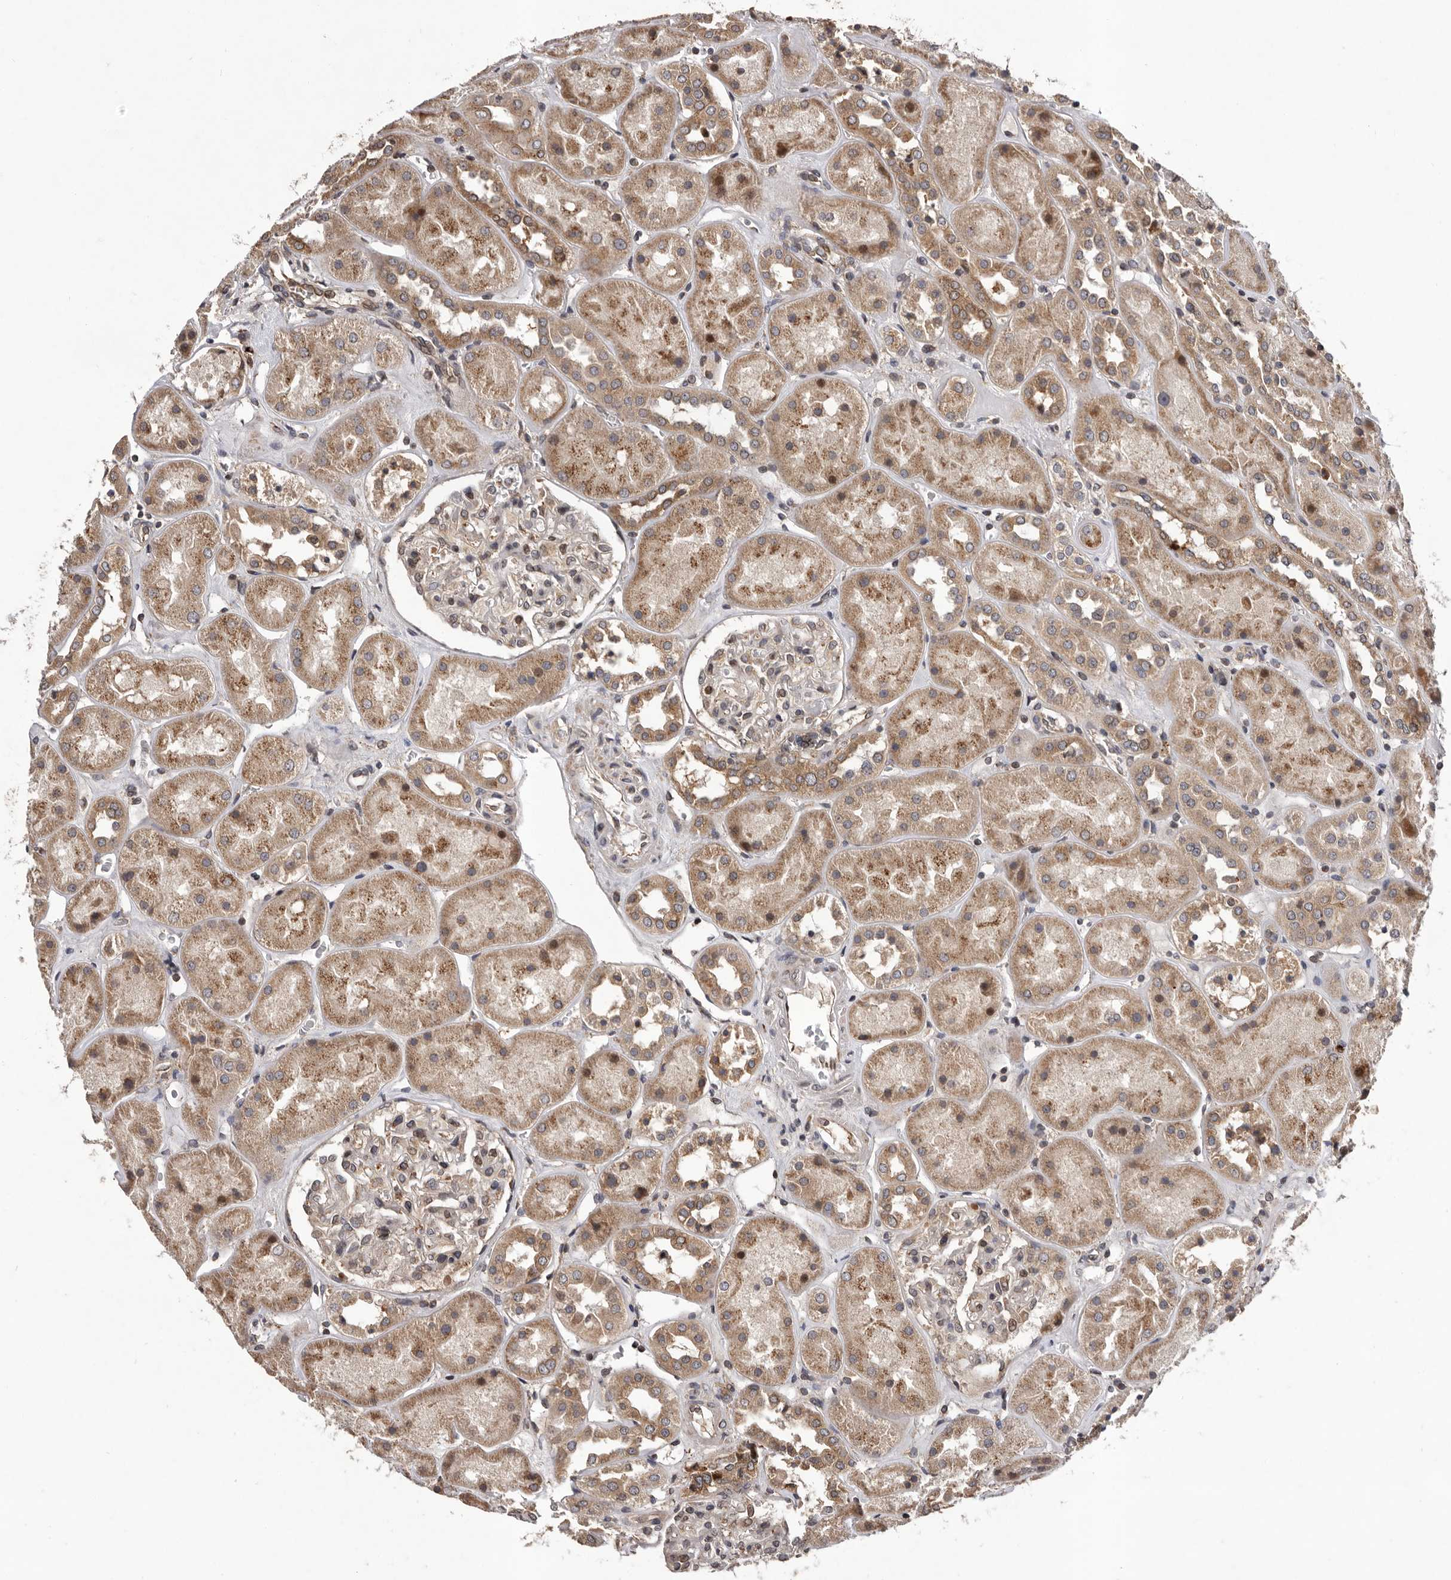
{"staining": {"intensity": "weak", "quantity": ">75%", "location": "cytoplasmic/membranous"}, "tissue": "kidney", "cell_type": "Cells in glomeruli", "image_type": "normal", "snomed": [{"axis": "morphology", "description": "Normal tissue, NOS"}, {"axis": "topography", "description": "Kidney"}], "caption": "Immunohistochemistry (IHC) image of unremarkable human kidney stained for a protein (brown), which reveals low levels of weak cytoplasmic/membranous staining in approximately >75% of cells in glomeruli.", "gene": "GADD45B", "patient": {"sex": "male", "age": 70}}